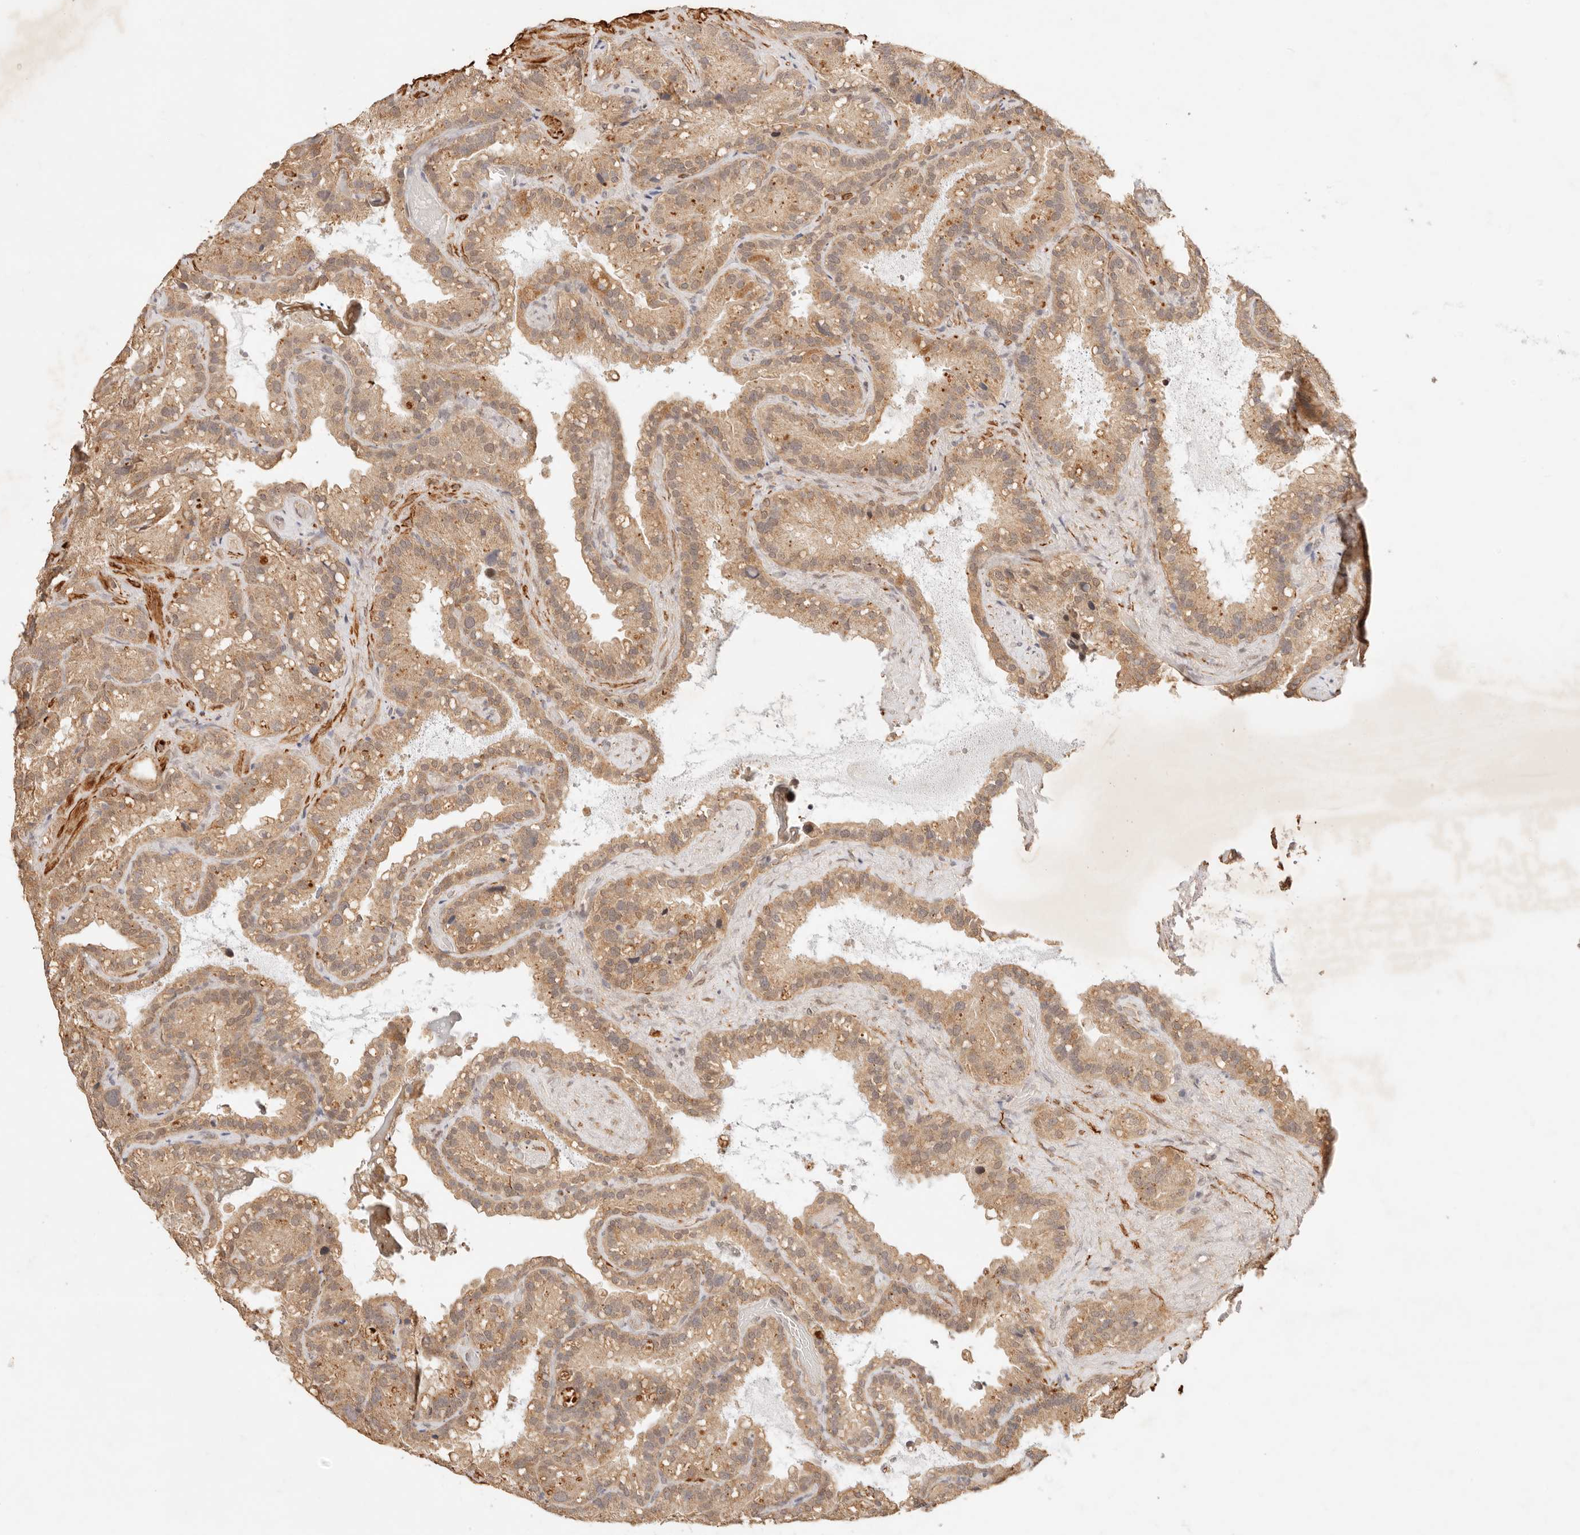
{"staining": {"intensity": "moderate", "quantity": ">75%", "location": "cytoplasmic/membranous"}, "tissue": "seminal vesicle", "cell_type": "Glandular cells", "image_type": "normal", "snomed": [{"axis": "morphology", "description": "Normal tissue, NOS"}, {"axis": "topography", "description": "Prostate"}, {"axis": "topography", "description": "Seminal veicle"}], "caption": "Brown immunohistochemical staining in normal seminal vesicle shows moderate cytoplasmic/membranous staining in about >75% of glandular cells. (DAB (3,3'-diaminobenzidine) = brown stain, brightfield microscopy at high magnification).", "gene": "TRIM11", "patient": {"sex": "male", "age": 68}}